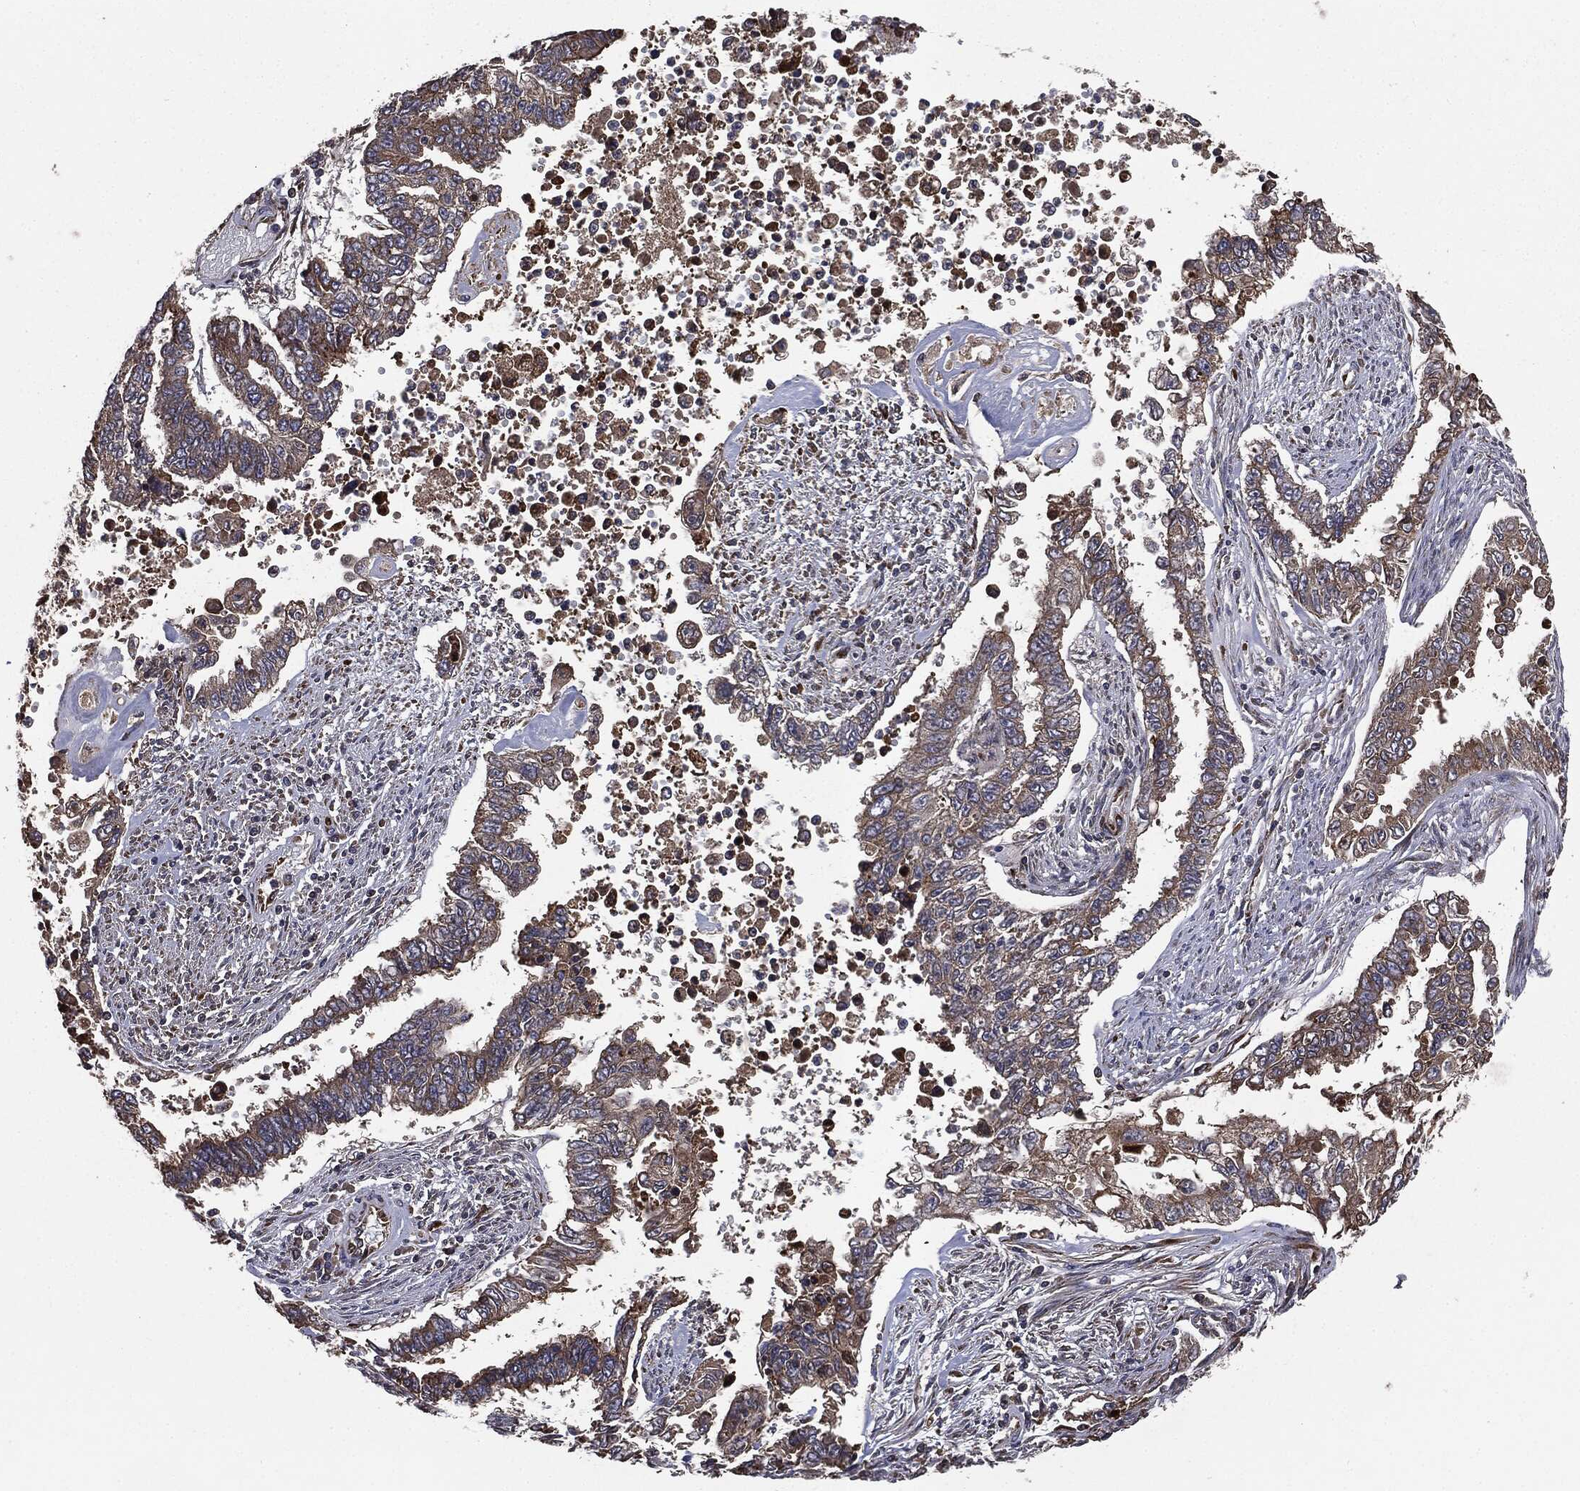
{"staining": {"intensity": "moderate", "quantity": ">75%", "location": "cytoplasmic/membranous"}, "tissue": "endometrial cancer", "cell_type": "Tumor cells", "image_type": "cancer", "snomed": [{"axis": "morphology", "description": "Adenocarcinoma, NOS"}, {"axis": "topography", "description": "Uterus"}], "caption": "This image displays immunohistochemistry staining of endometrial adenocarcinoma, with medium moderate cytoplasmic/membranous positivity in about >75% of tumor cells.", "gene": "PLOD3", "patient": {"sex": "female", "age": 59}}